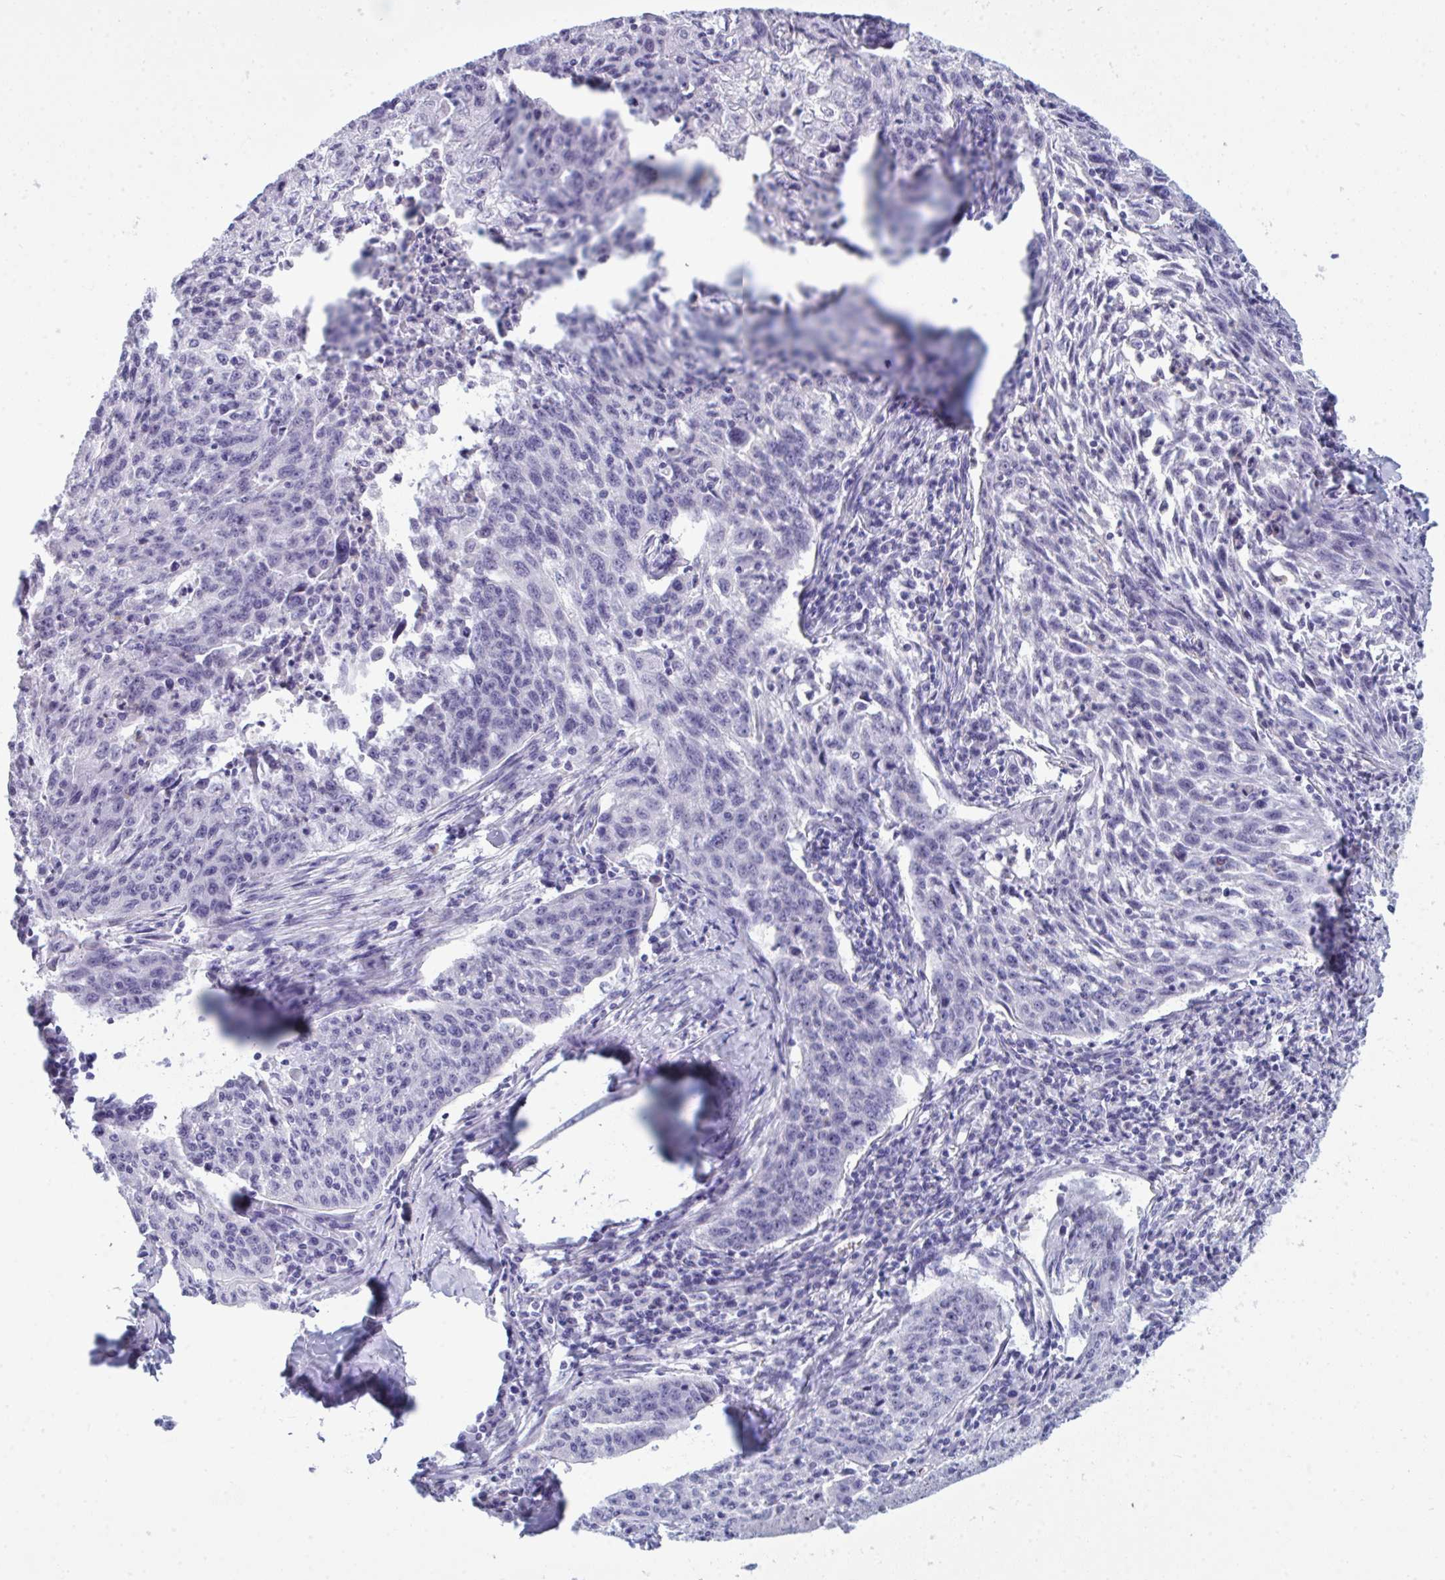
{"staining": {"intensity": "negative", "quantity": "none", "location": "none"}, "tissue": "lung cancer", "cell_type": "Tumor cells", "image_type": "cancer", "snomed": [{"axis": "morphology", "description": "Squamous cell carcinoma, NOS"}, {"axis": "morphology", "description": "Squamous cell carcinoma, metastatic, NOS"}, {"axis": "topography", "description": "Bronchus"}, {"axis": "topography", "description": "Lung"}], "caption": "Immunohistochemistry (IHC) of human lung metastatic squamous cell carcinoma shows no expression in tumor cells.", "gene": "MYH10", "patient": {"sex": "male", "age": 62}}